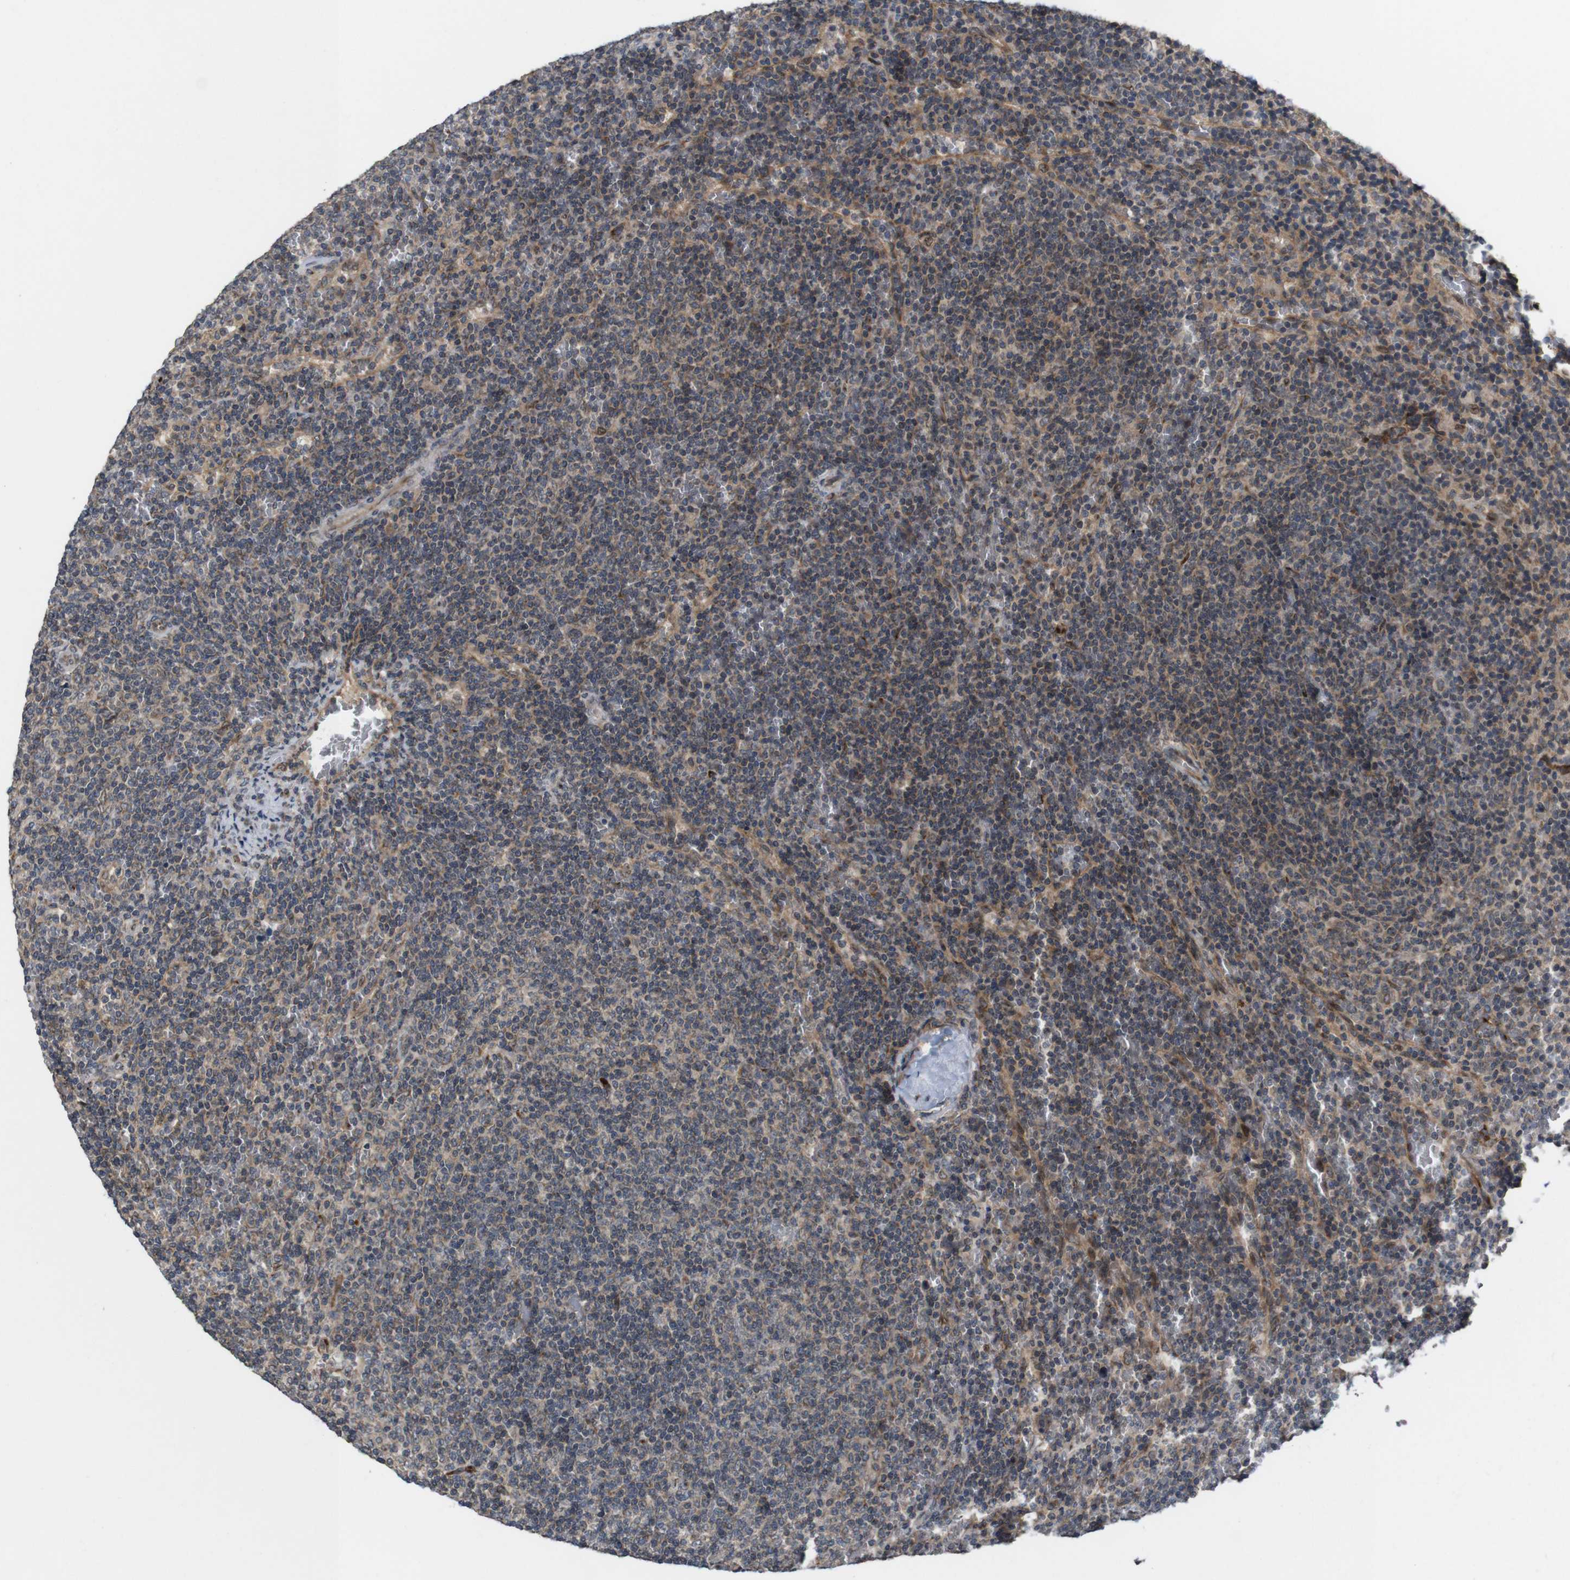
{"staining": {"intensity": "weak", "quantity": "<25%", "location": "cytoplasmic/membranous"}, "tissue": "lymphoma", "cell_type": "Tumor cells", "image_type": "cancer", "snomed": [{"axis": "morphology", "description": "Malignant lymphoma, non-Hodgkin's type, Low grade"}, {"axis": "topography", "description": "Spleen"}], "caption": "Photomicrograph shows no significant protein staining in tumor cells of malignant lymphoma, non-Hodgkin's type (low-grade).", "gene": "EFCAB14", "patient": {"sex": "female", "age": 50}}